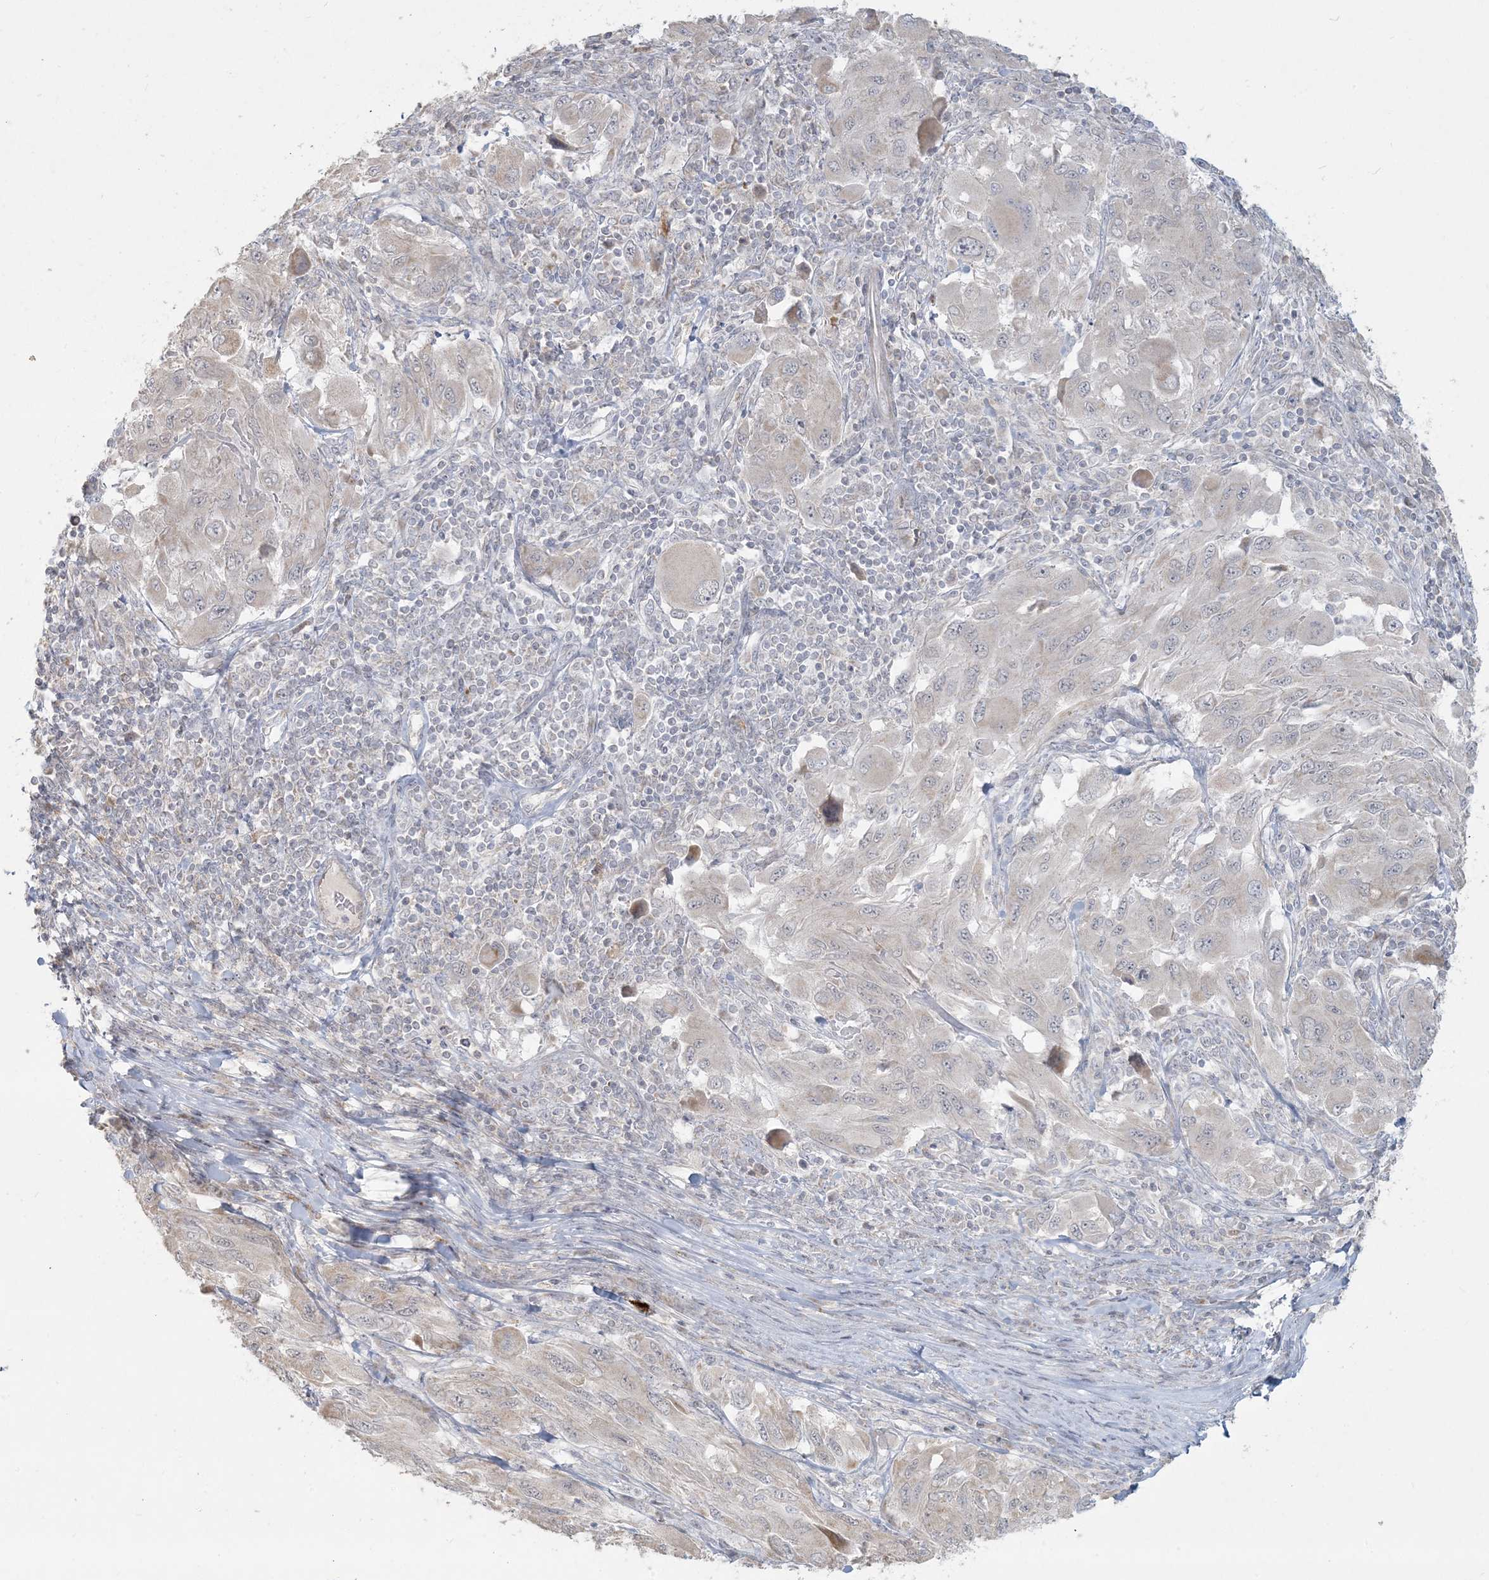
{"staining": {"intensity": "negative", "quantity": "none", "location": "none"}, "tissue": "melanoma", "cell_type": "Tumor cells", "image_type": "cancer", "snomed": [{"axis": "morphology", "description": "Malignant melanoma, NOS"}, {"axis": "topography", "description": "Skin"}], "caption": "Immunohistochemistry of human melanoma shows no staining in tumor cells. (Brightfield microscopy of DAB IHC at high magnification).", "gene": "MCAT", "patient": {"sex": "female", "age": 91}}